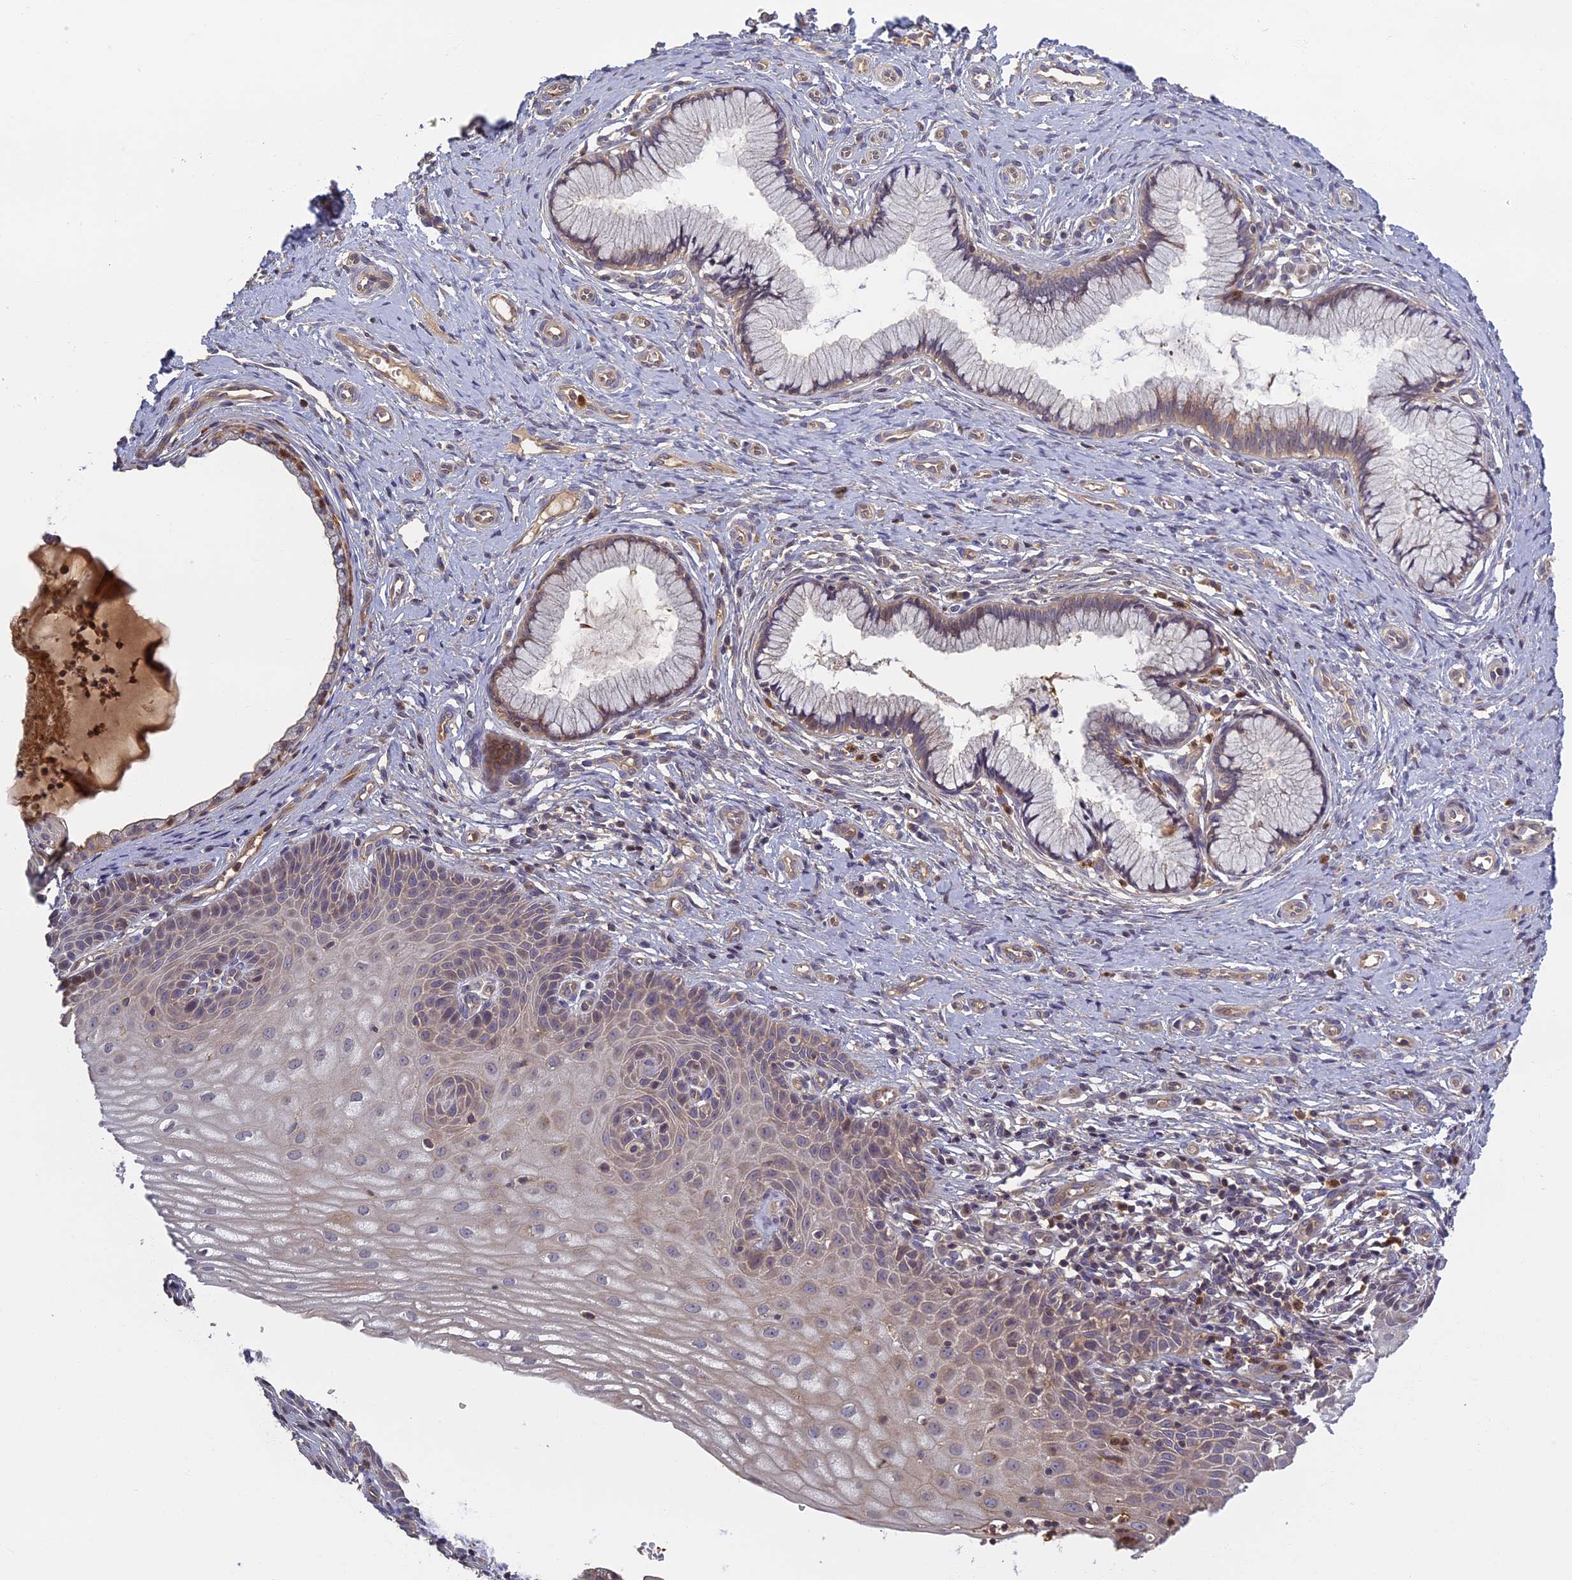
{"staining": {"intensity": "weak", "quantity": "25%-75%", "location": "cytoplasmic/membranous"}, "tissue": "cervix", "cell_type": "Glandular cells", "image_type": "normal", "snomed": [{"axis": "morphology", "description": "Normal tissue, NOS"}, {"axis": "topography", "description": "Cervix"}], "caption": "DAB immunohistochemical staining of normal cervix displays weak cytoplasmic/membranous protein positivity in about 25%-75% of glandular cells. The staining is performed using DAB brown chromogen to label protein expression. The nuclei are counter-stained blue using hematoxylin.", "gene": "AP4E1", "patient": {"sex": "female", "age": 36}}